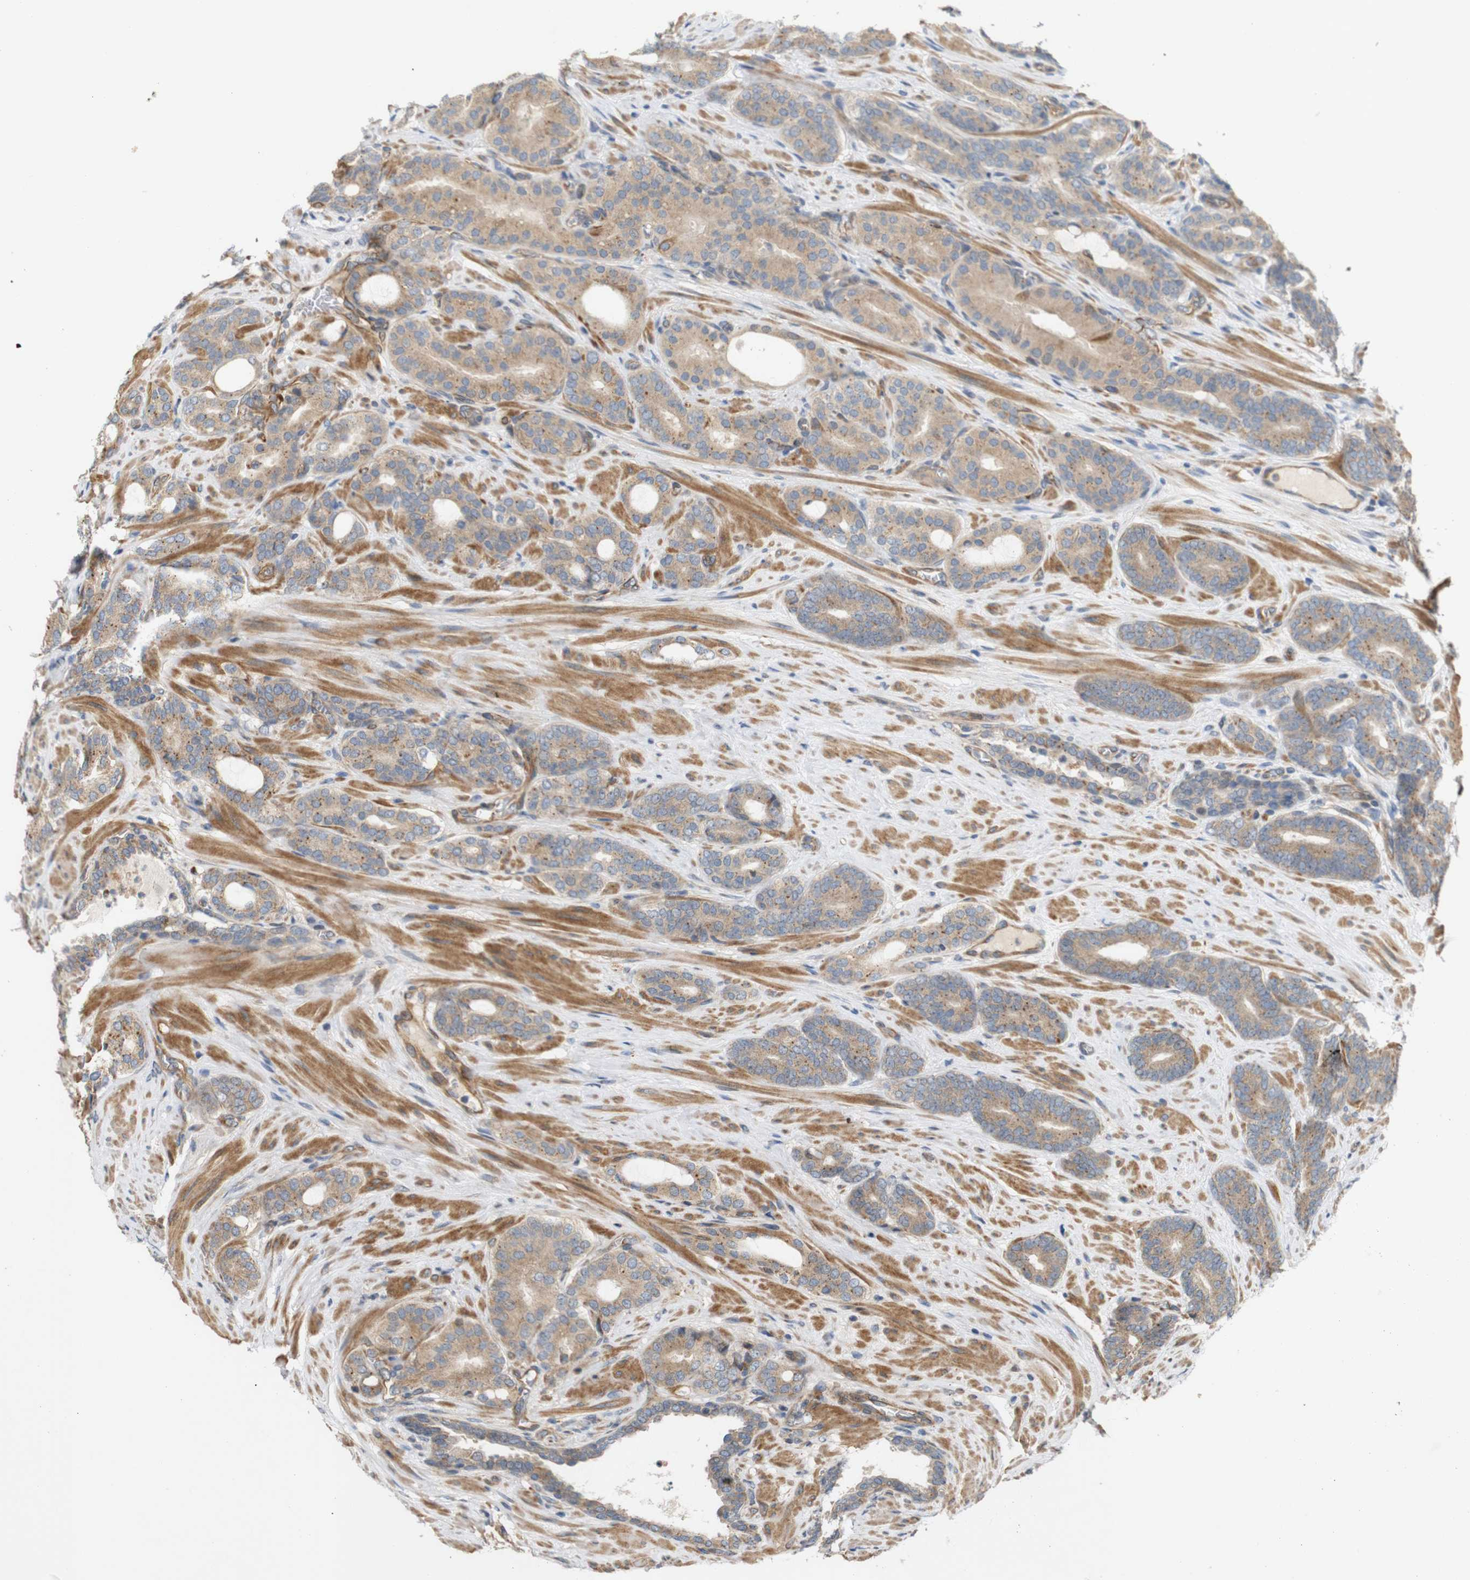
{"staining": {"intensity": "moderate", "quantity": ">75%", "location": "cytoplasmic/membranous"}, "tissue": "prostate cancer", "cell_type": "Tumor cells", "image_type": "cancer", "snomed": [{"axis": "morphology", "description": "Adenocarcinoma, Low grade"}, {"axis": "topography", "description": "Prostate"}], "caption": "This is a photomicrograph of immunohistochemistry (IHC) staining of prostate adenocarcinoma (low-grade), which shows moderate staining in the cytoplasmic/membranous of tumor cells.", "gene": "RPTOR", "patient": {"sex": "male", "age": 63}}